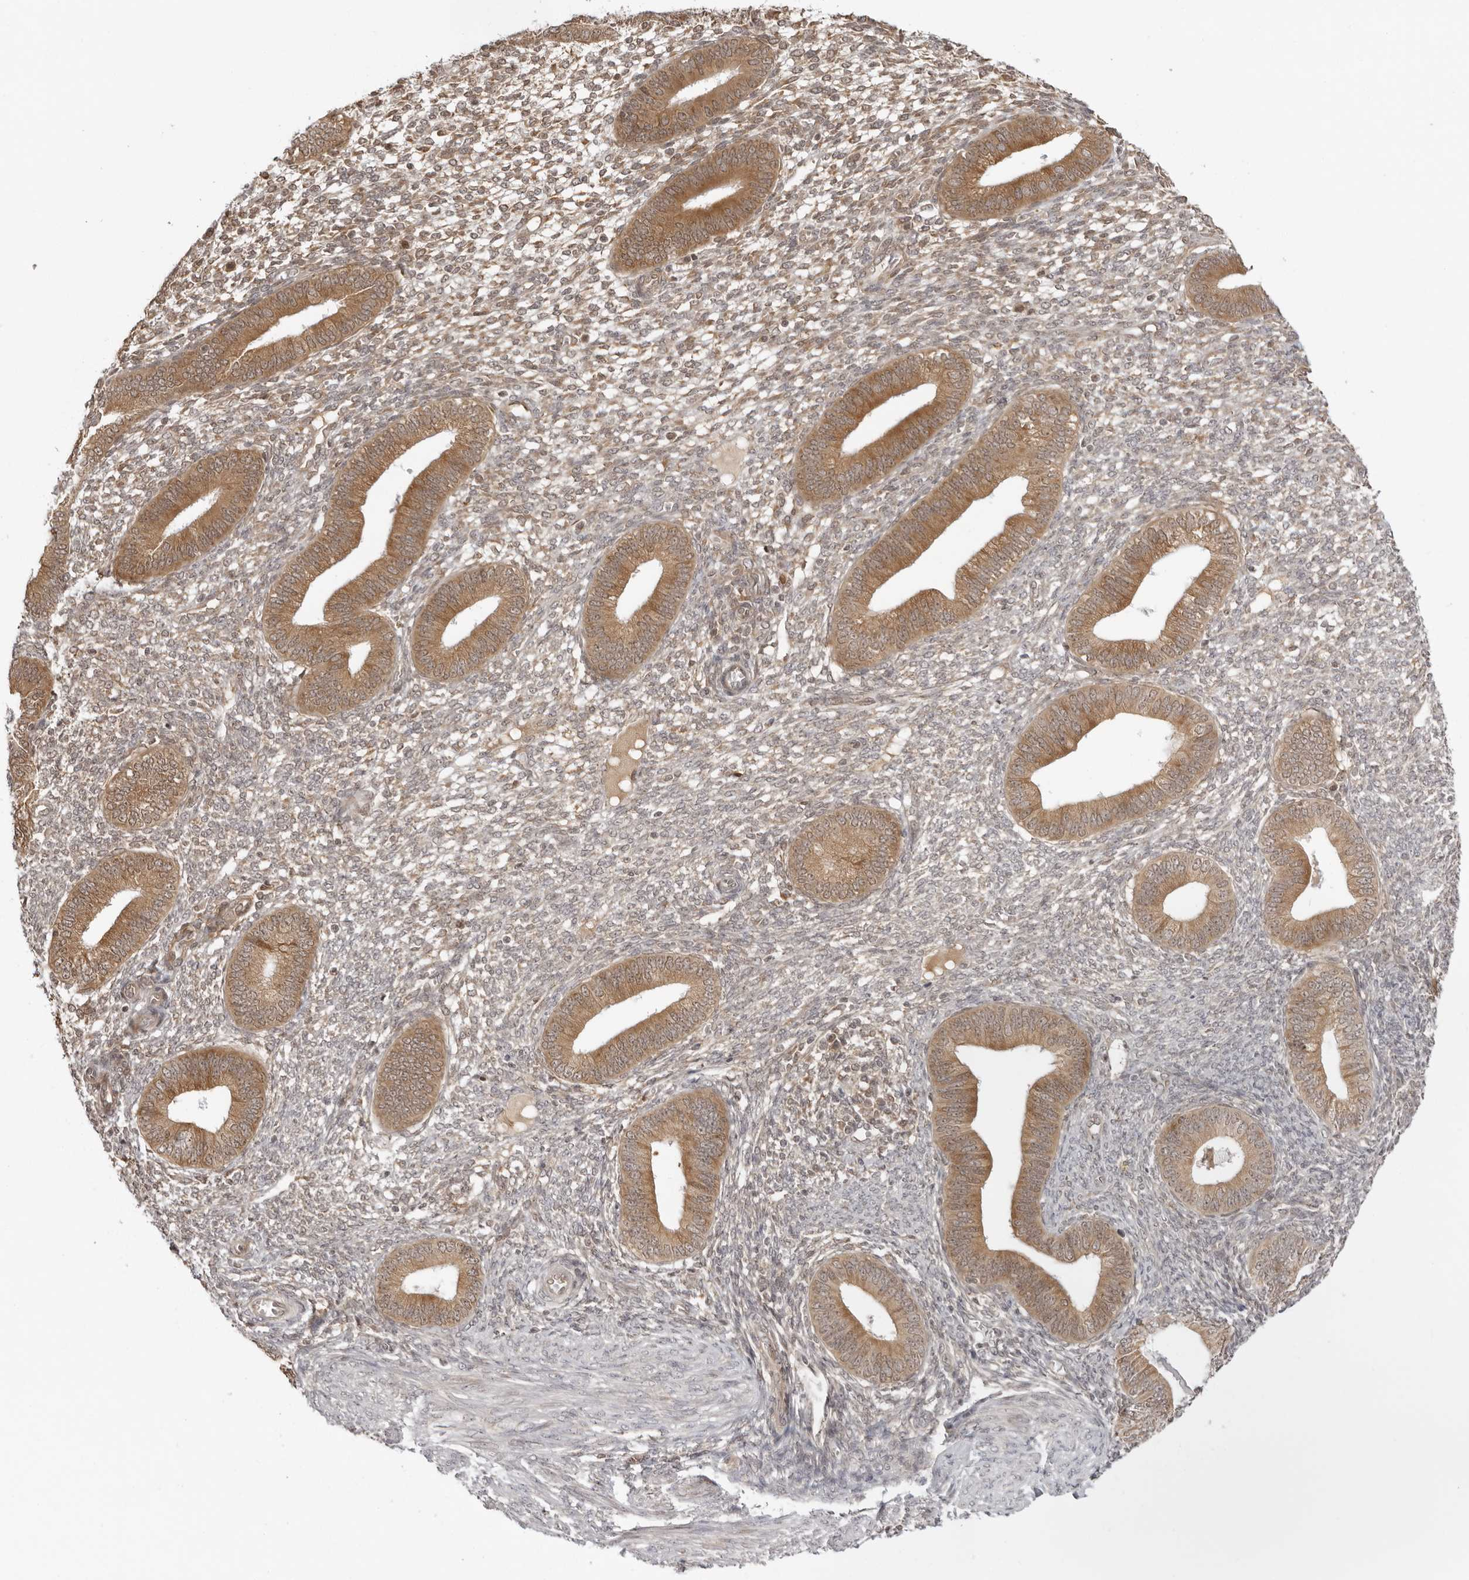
{"staining": {"intensity": "weak", "quantity": "25%-75%", "location": "cytoplasmic/membranous"}, "tissue": "endometrium", "cell_type": "Cells in endometrial stroma", "image_type": "normal", "snomed": [{"axis": "morphology", "description": "Normal tissue, NOS"}, {"axis": "topography", "description": "Endometrium"}], "caption": "Protein expression analysis of unremarkable human endometrium reveals weak cytoplasmic/membranous staining in about 25%-75% of cells in endometrial stroma. (DAB (3,3'-diaminobenzidine) IHC with brightfield microscopy, high magnification).", "gene": "PRRC2C", "patient": {"sex": "female", "age": 46}}